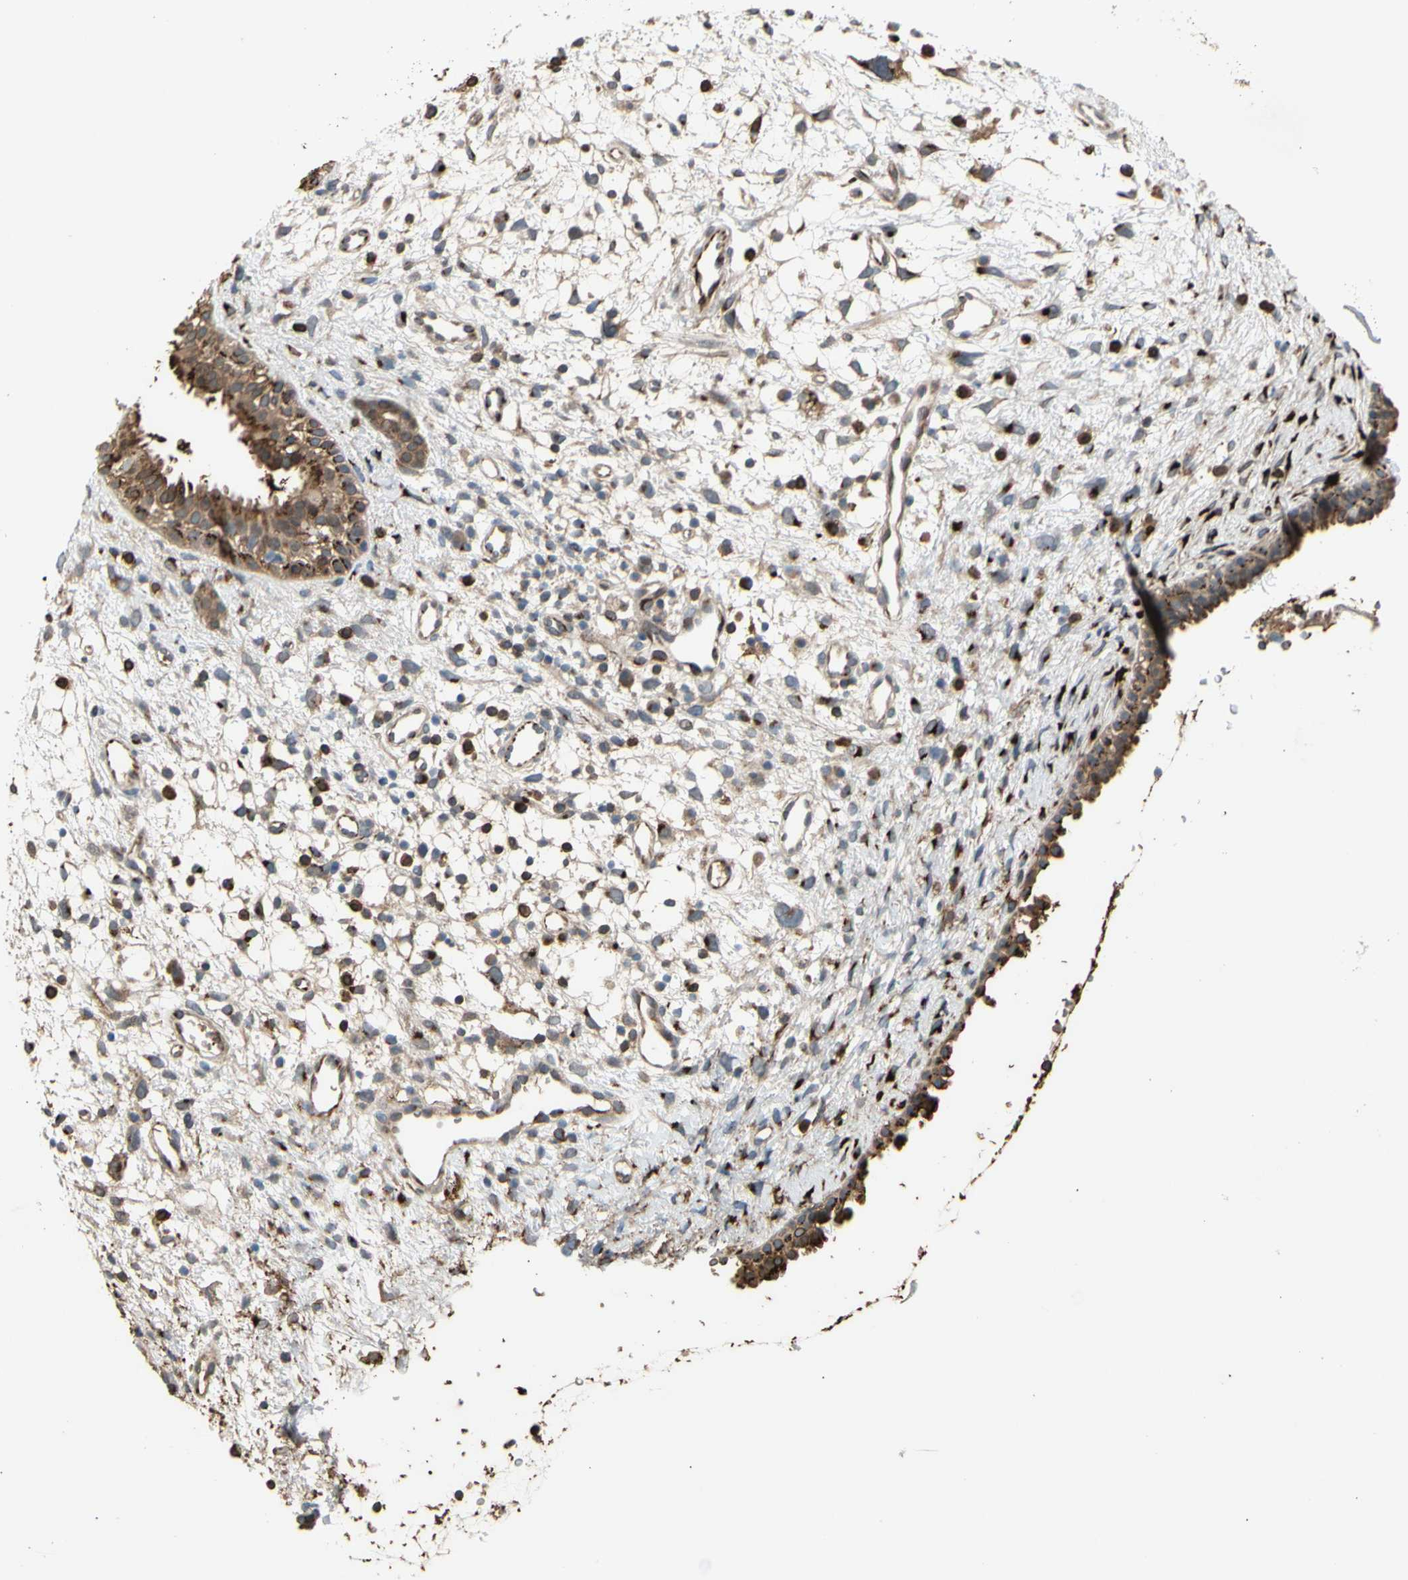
{"staining": {"intensity": "strong", "quantity": ">75%", "location": "cytoplasmic/membranous"}, "tissue": "nasopharynx", "cell_type": "Respiratory epithelial cells", "image_type": "normal", "snomed": [{"axis": "morphology", "description": "Normal tissue, NOS"}, {"axis": "morphology", "description": "Inflammation, NOS"}, {"axis": "morphology", "description": "Malignant melanoma, Metastatic site"}, {"axis": "topography", "description": "Nasopharynx"}], "caption": "Benign nasopharynx exhibits strong cytoplasmic/membranous positivity in about >75% of respiratory epithelial cells.", "gene": "GALNT5", "patient": {"sex": "female", "age": 55}}